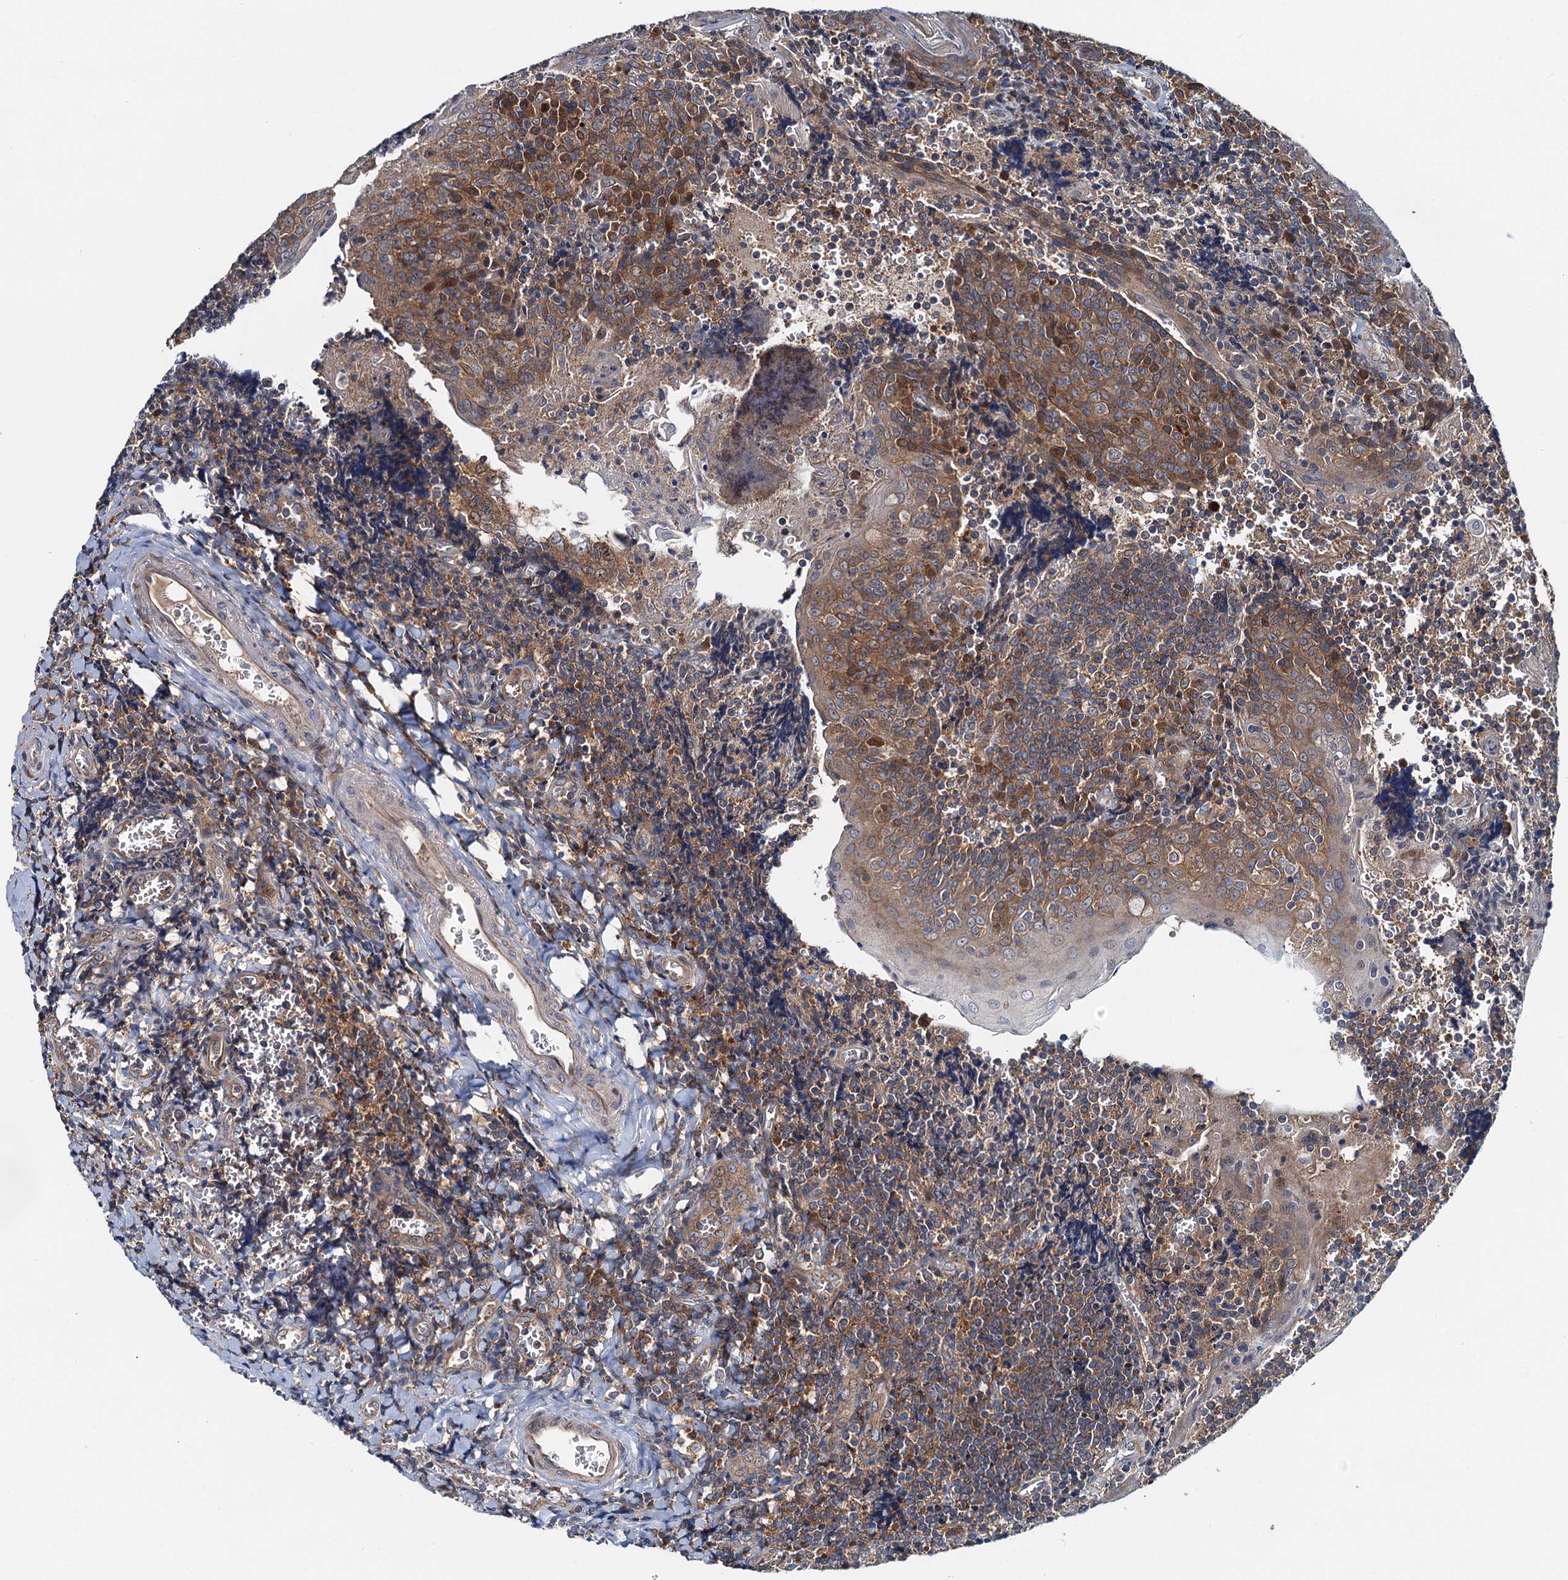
{"staining": {"intensity": "moderate", "quantity": ">75%", "location": "cytoplasmic/membranous"}, "tissue": "tonsil", "cell_type": "Germinal center cells", "image_type": "normal", "snomed": [{"axis": "morphology", "description": "Normal tissue, NOS"}, {"axis": "topography", "description": "Tonsil"}], "caption": "The immunohistochemical stain highlights moderate cytoplasmic/membranous expression in germinal center cells of benign tonsil. (Brightfield microscopy of DAB IHC at high magnification).", "gene": "EFL1", "patient": {"sex": "male", "age": 27}}